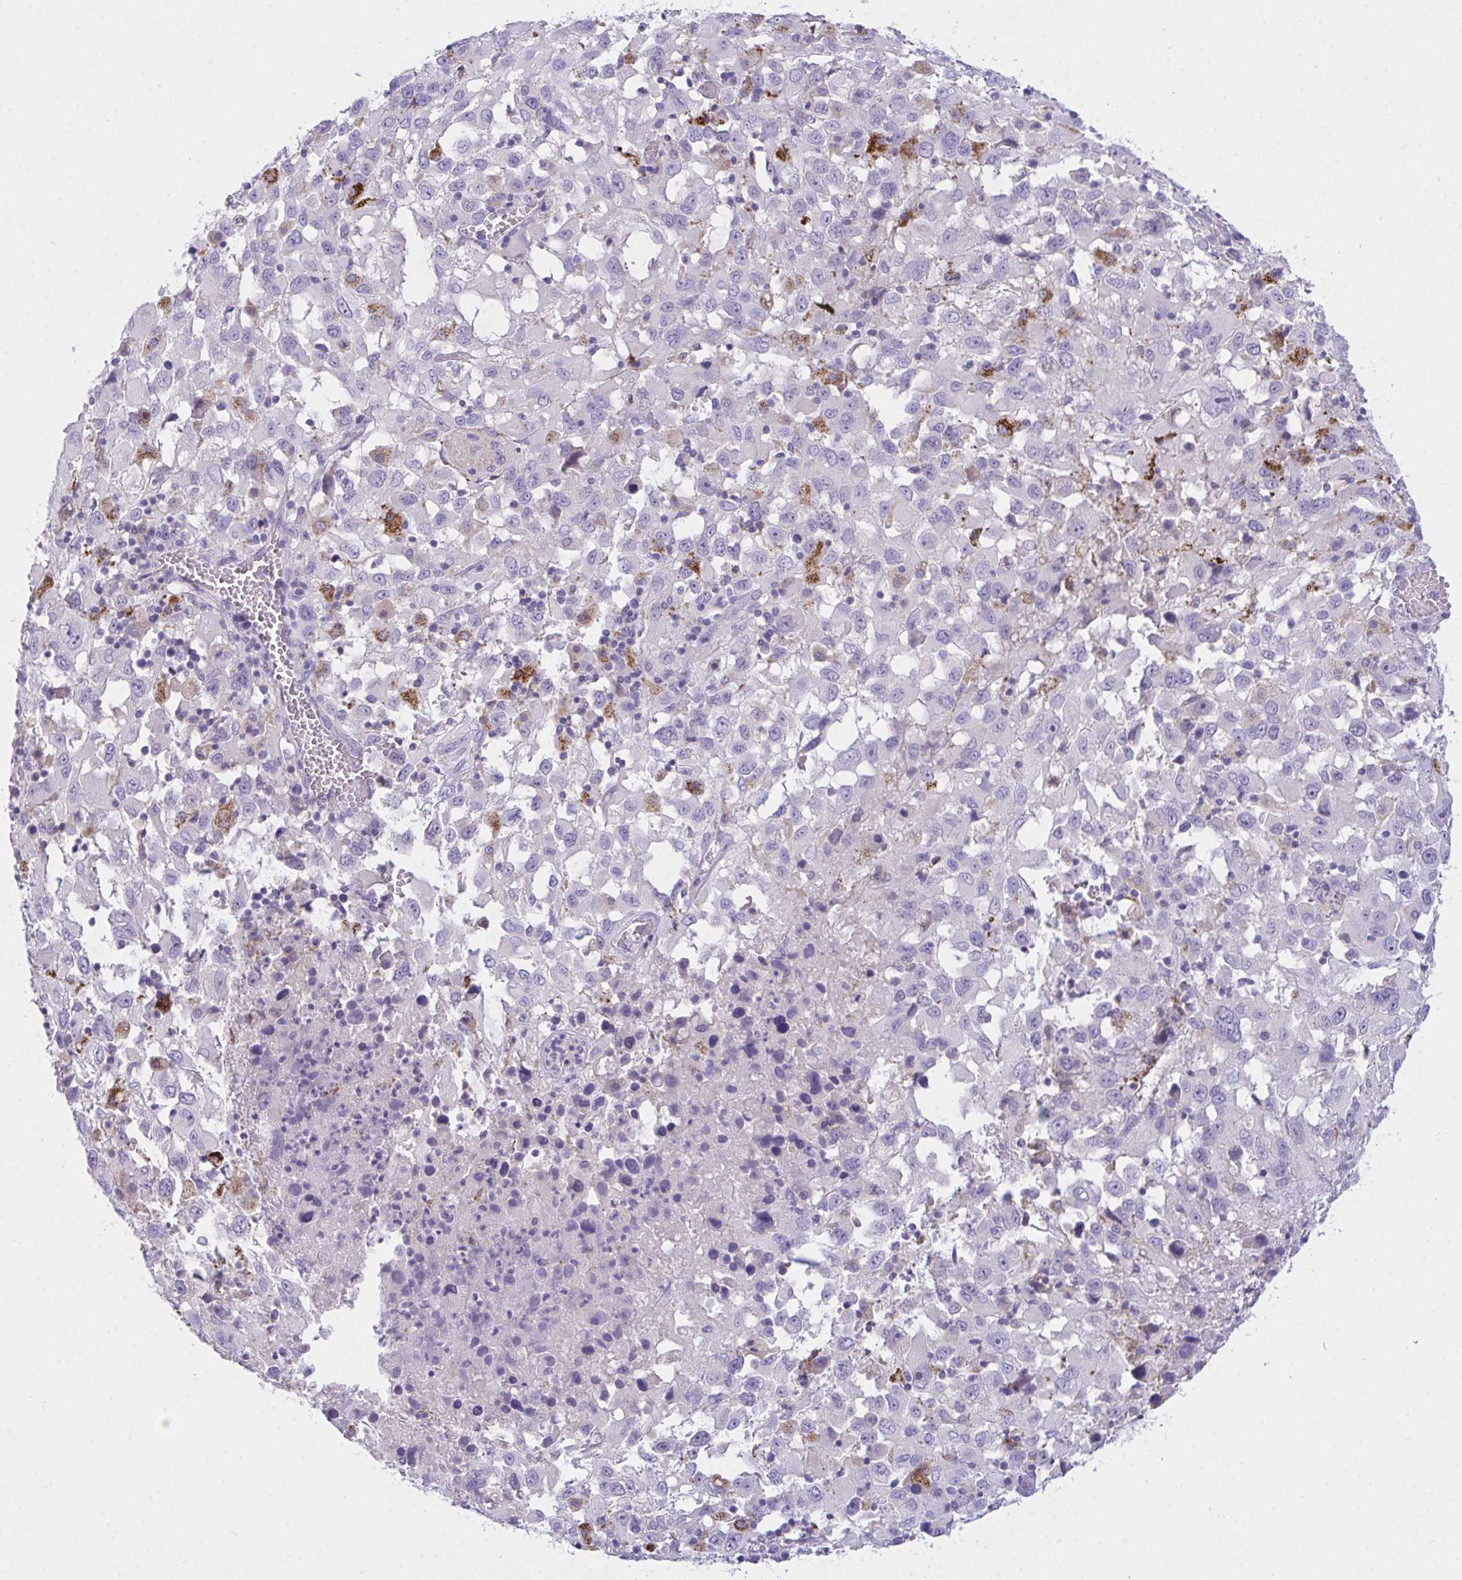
{"staining": {"intensity": "negative", "quantity": "none", "location": "none"}, "tissue": "melanoma", "cell_type": "Tumor cells", "image_type": "cancer", "snomed": [{"axis": "morphology", "description": "Malignant melanoma, Metastatic site"}, {"axis": "topography", "description": "Soft tissue"}], "caption": "Immunohistochemical staining of malignant melanoma (metastatic site) demonstrates no significant expression in tumor cells.", "gene": "SEMA6B", "patient": {"sex": "male", "age": 50}}